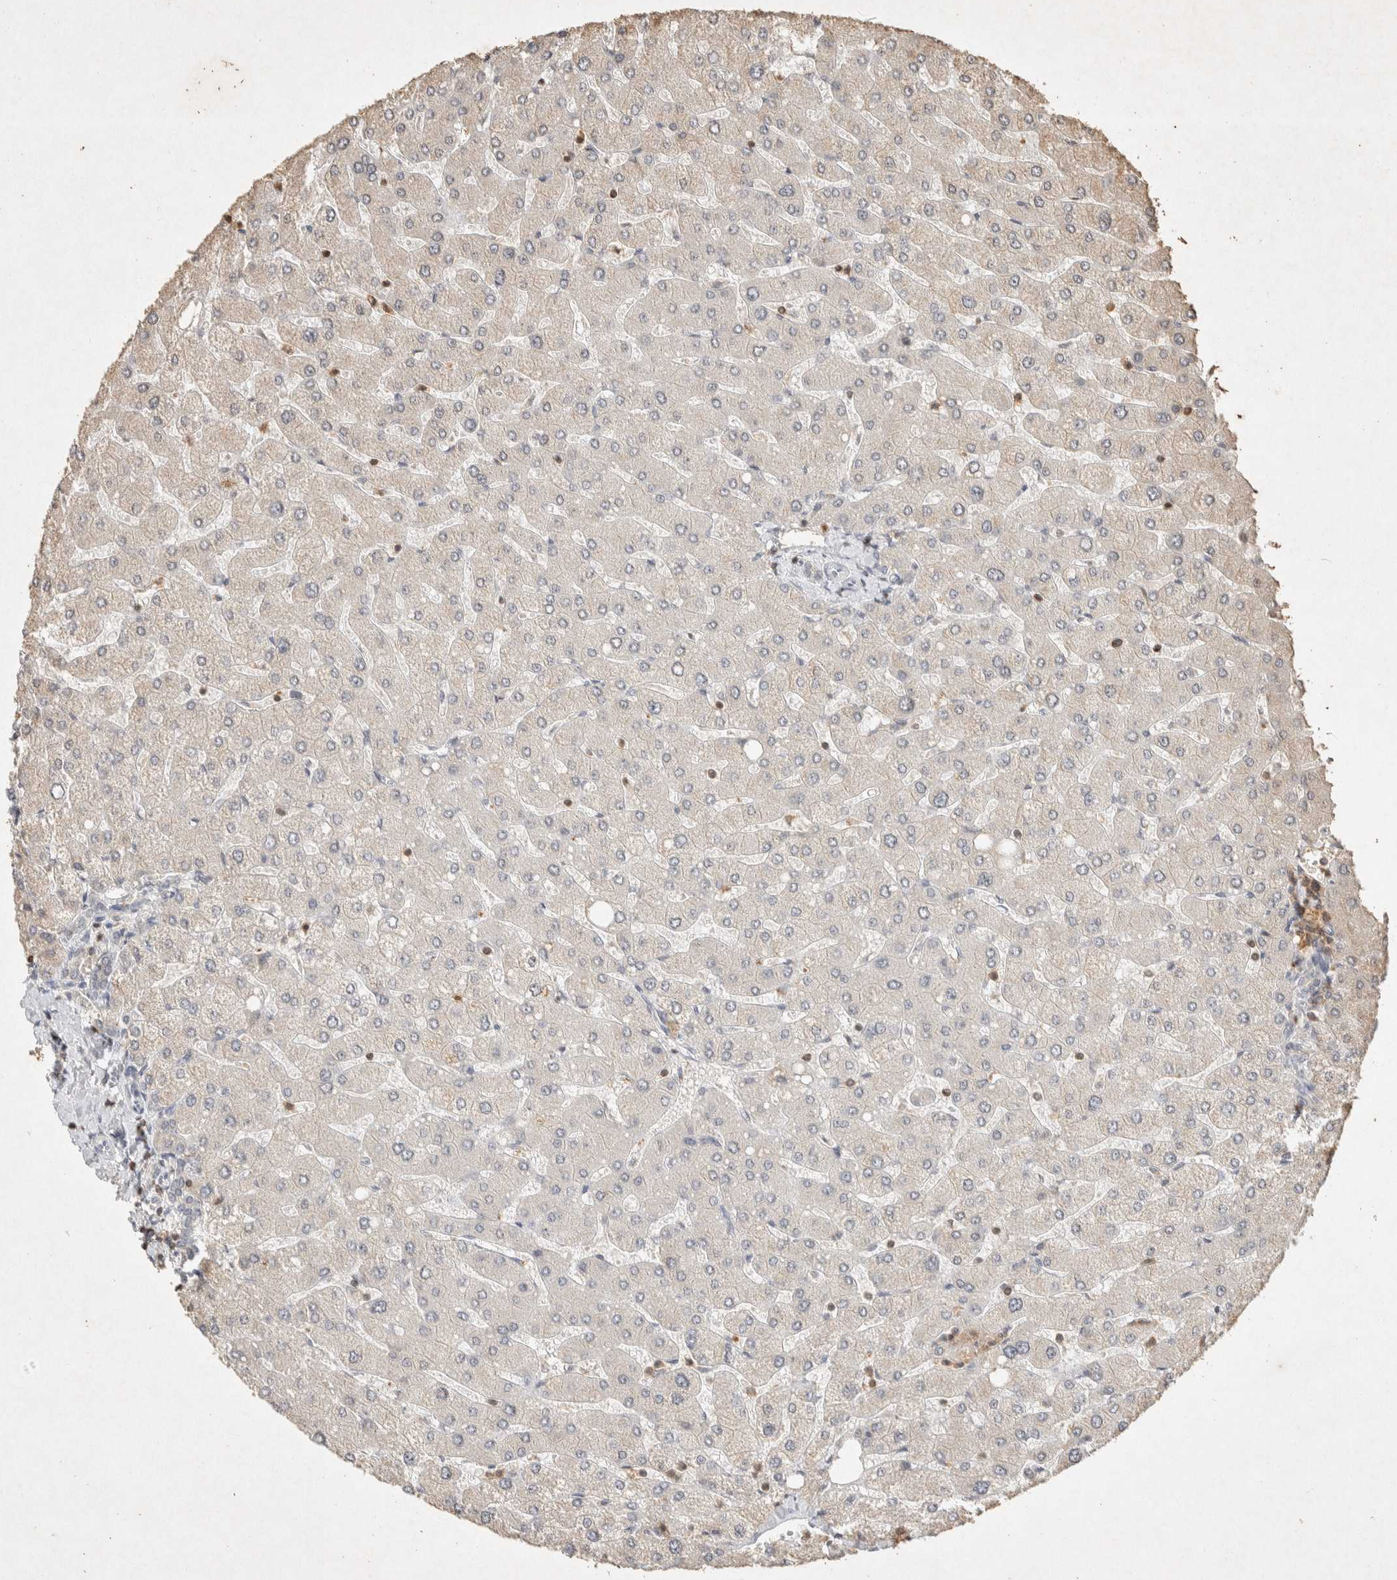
{"staining": {"intensity": "negative", "quantity": "none", "location": "none"}, "tissue": "liver", "cell_type": "Cholangiocytes", "image_type": "normal", "snomed": [{"axis": "morphology", "description": "Normal tissue, NOS"}, {"axis": "topography", "description": "Liver"}], "caption": "Immunohistochemistry (IHC) photomicrograph of benign liver: liver stained with DAB exhibits no significant protein positivity in cholangiocytes. The staining was performed using DAB to visualize the protein expression in brown, while the nuclei were stained in blue with hematoxylin (Magnification: 20x).", "gene": "RAC2", "patient": {"sex": "male", "age": 55}}